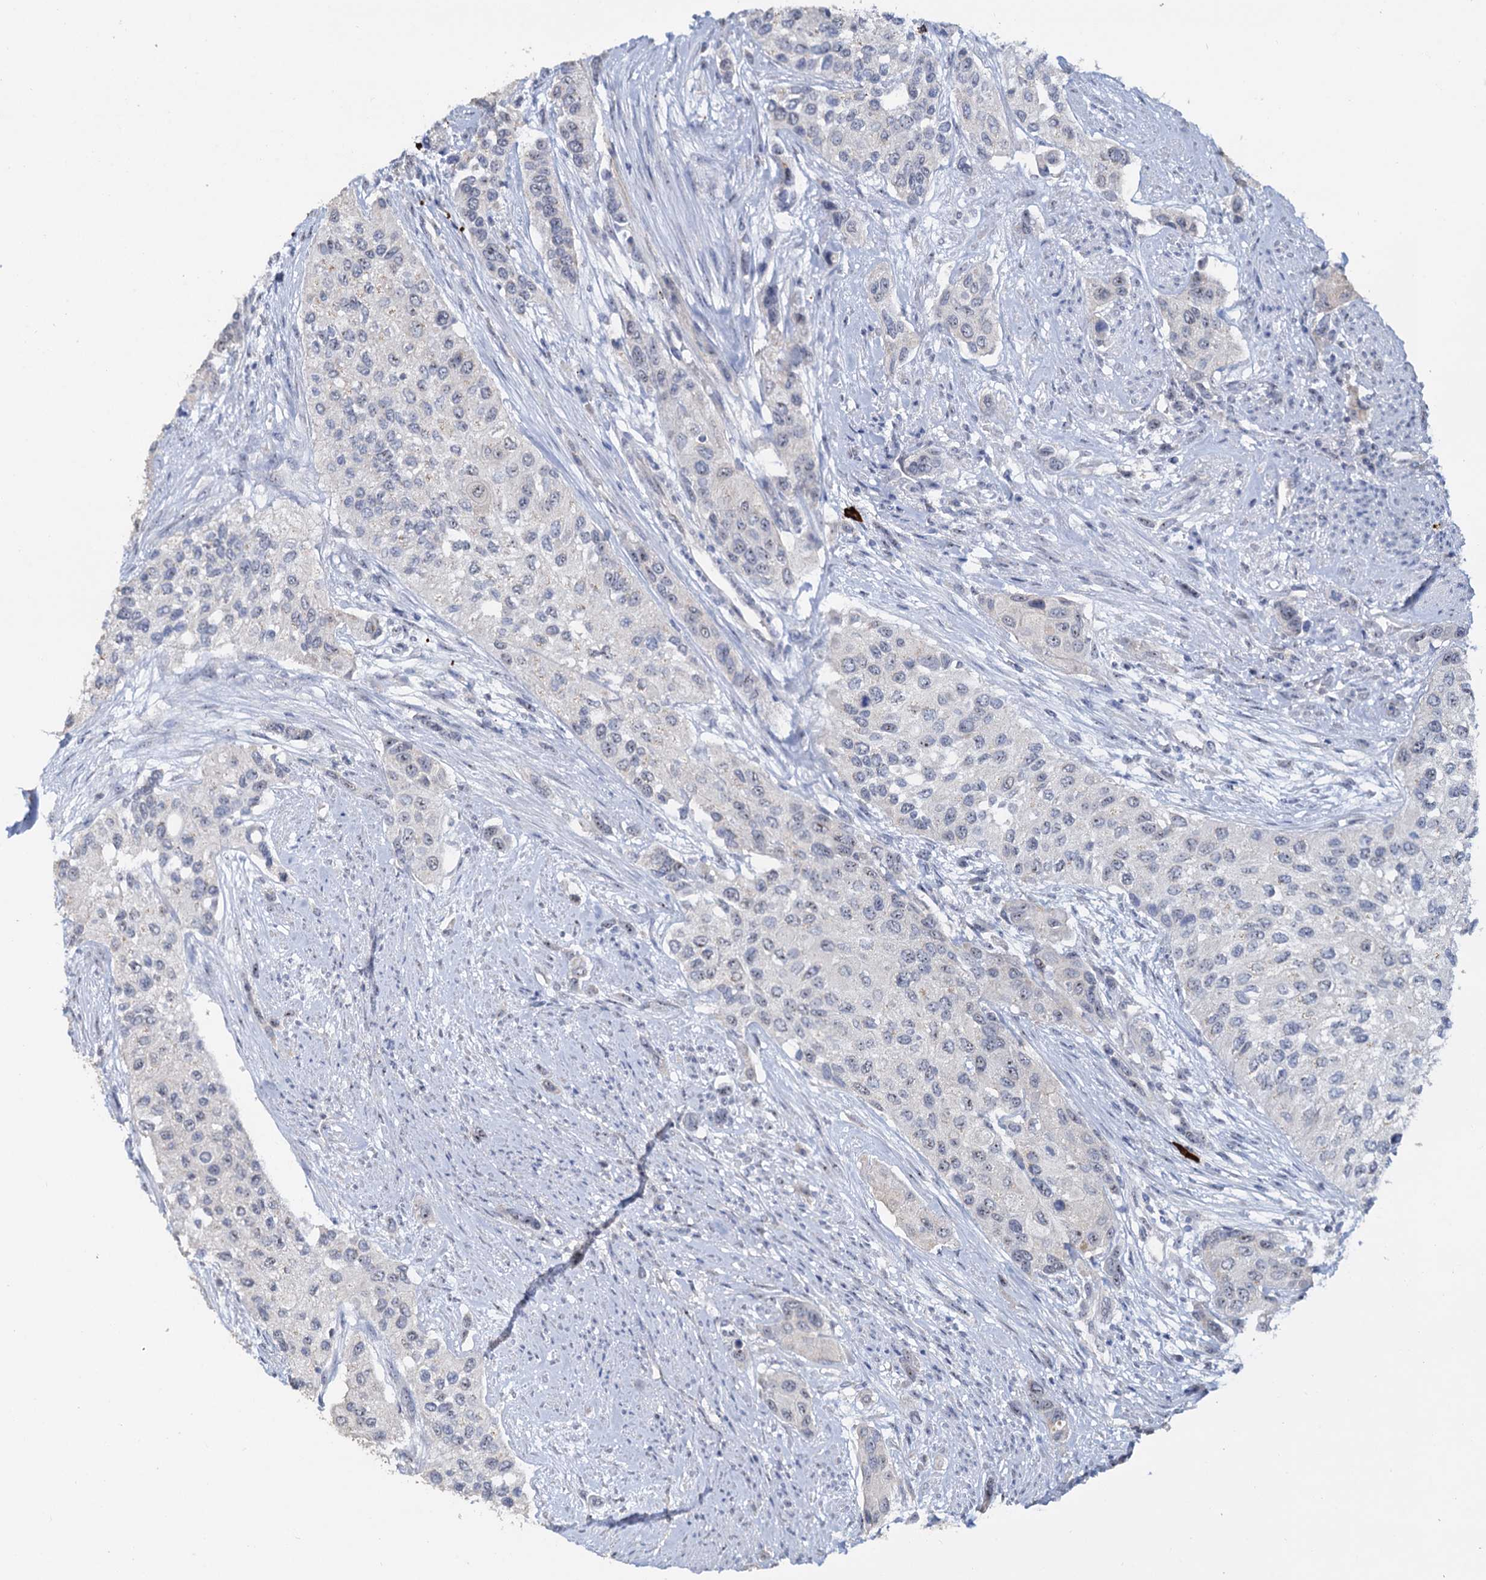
{"staining": {"intensity": "weak", "quantity": "<25%", "location": "cytoplasmic/membranous"}, "tissue": "urothelial cancer", "cell_type": "Tumor cells", "image_type": "cancer", "snomed": [{"axis": "morphology", "description": "Normal tissue, NOS"}, {"axis": "morphology", "description": "Urothelial carcinoma, High grade"}, {"axis": "topography", "description": "Vascular tissue"}, {"axis": "topography", "description": "Urinary bladder"}], "caption": "Immunohistochemical staining of human high-grade urothelial carcinoma reveals no significant staining in tumor cells.", "gene": "C2CD3", "patient": {"sex": "female", "age": 56}}